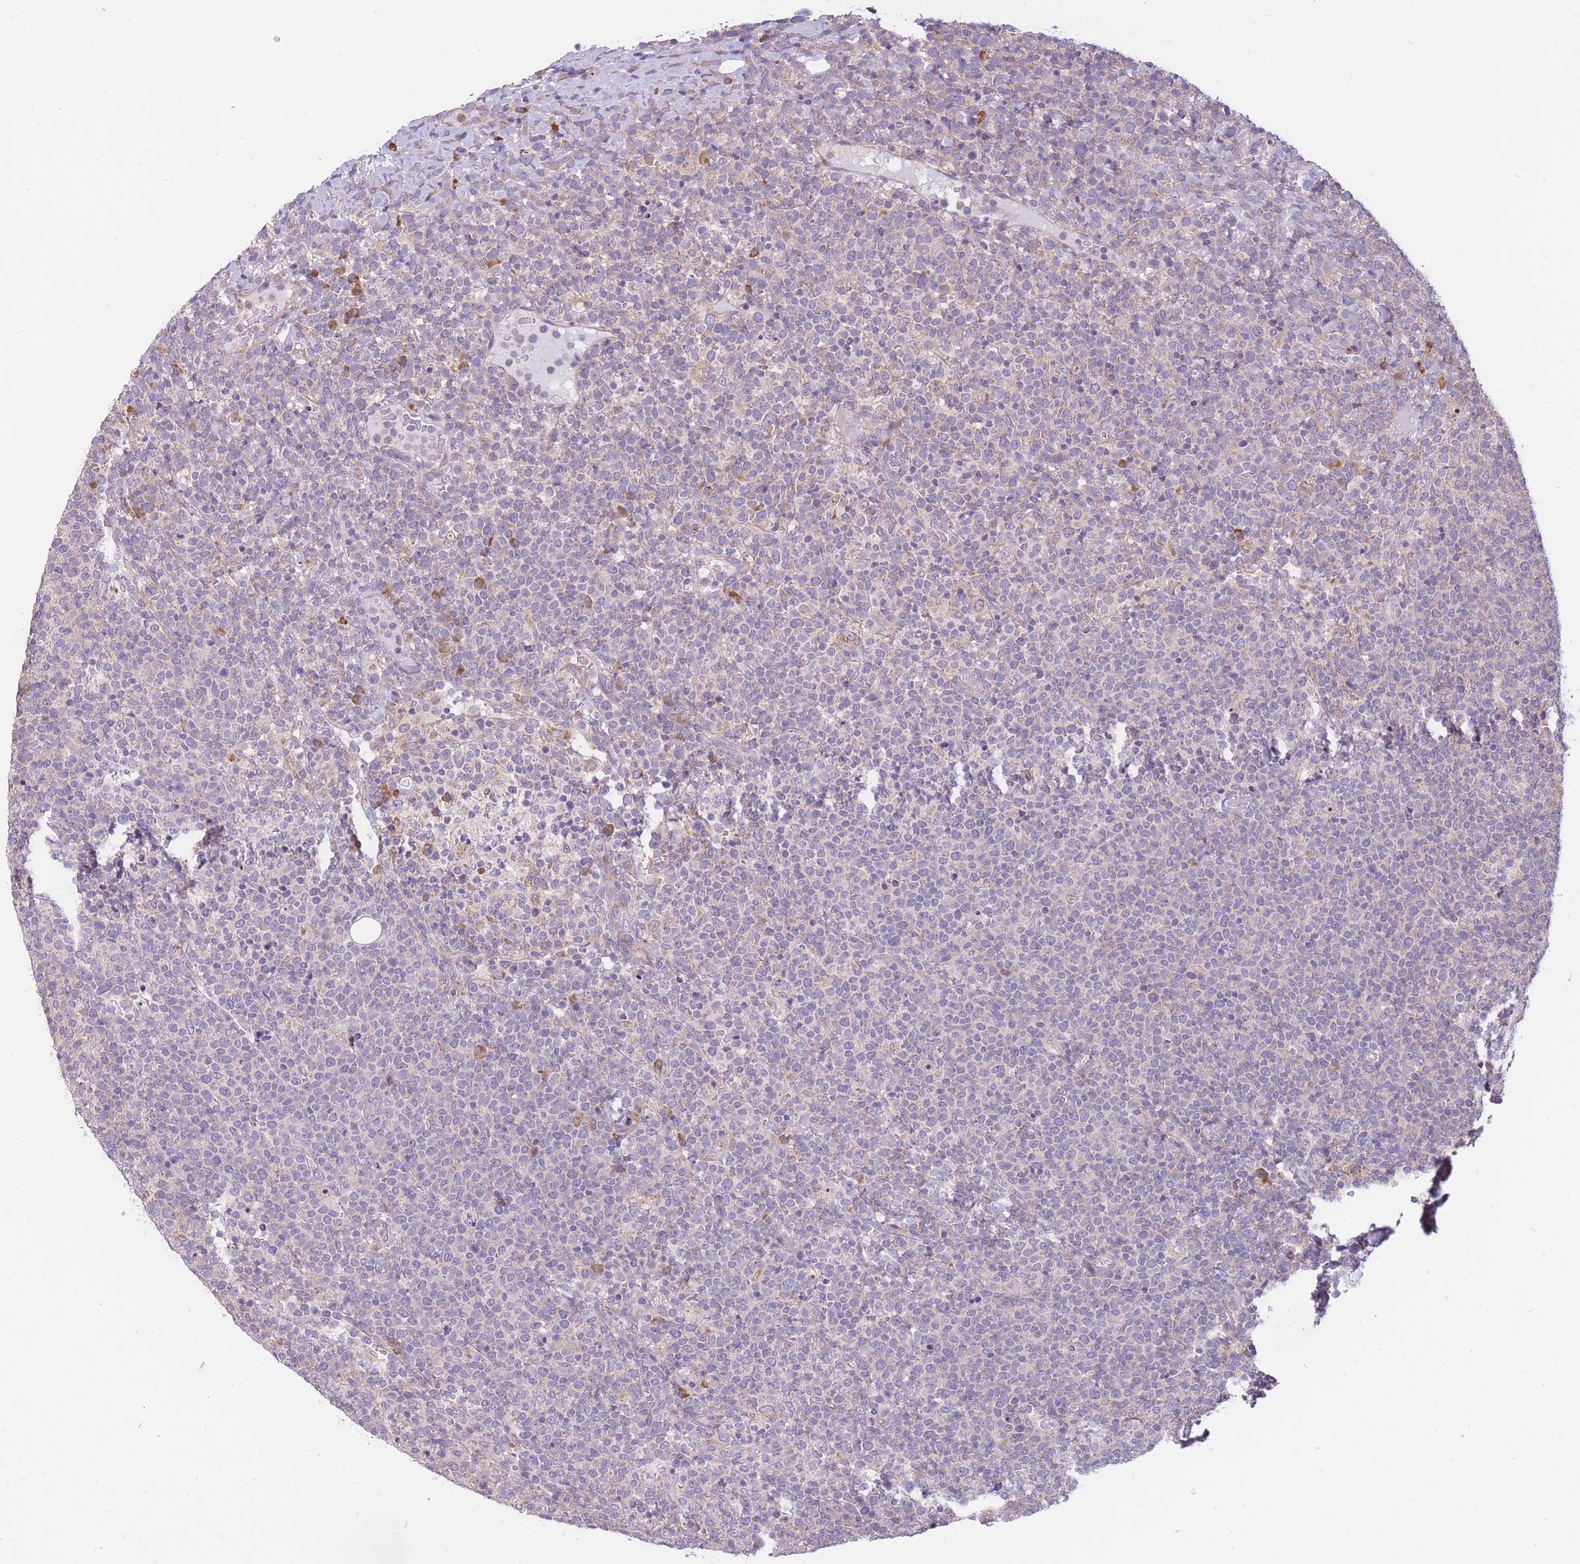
{"staining": {"intensity": "negative", "quantity": "none", "location": "none"}, "tissue": "lymphoma", "cell_type": "Tumor cells", "image_type": "cancer", "snomed": [{"axis": "morphology", "description": "Malignant lymphoma, non-Hodgkin's type, High grade"}, {"axis": "topography", "description": "Lymph node"}], "caption": "The photomicrograph displays no significant staining in tumor cells of high-grade malignant lymphoma, non-Hodgkin's type.", "gene": "GBP7", "patient": {"sex": "male", "age": 61}}